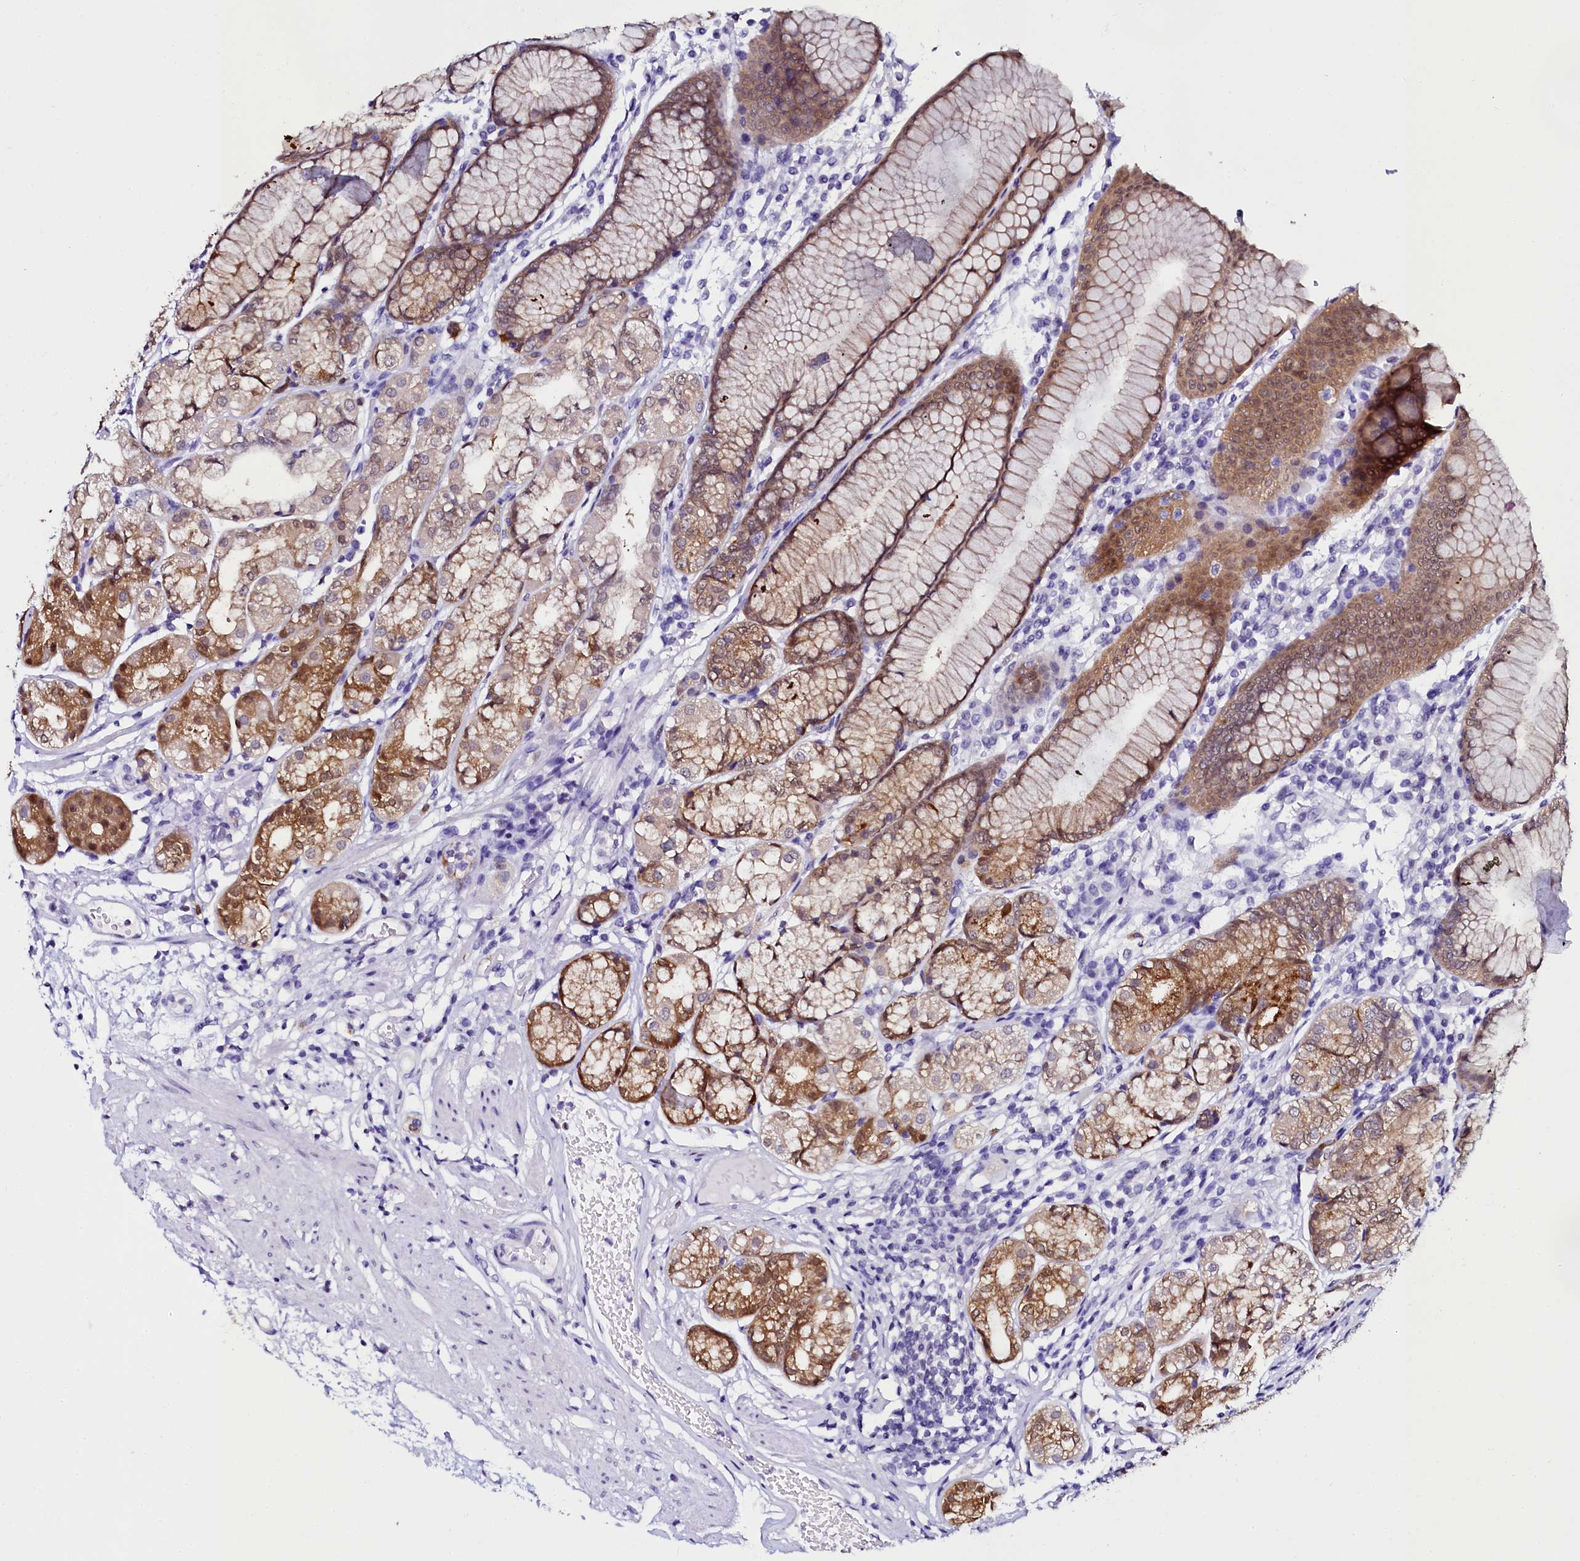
{"staining": {"intensity": "moderate", "quantity": "25%-75%", "location": "cytoplasmic/membranous,nuclear"}, "tissue": "stomach", "cell_type": "Glandular cells", "image_type": "normal", "snomed": [{"axis": "morphology", "description": "Normal tissue, NOS"}, {"axis": "topography", "description": "Stomach"}], "caption": "Moderate cytoplasmic/membranous,nuclear positivity is identified in approximately 25%-75% of glandular cells in normal stomach.", "gene": "SORD", "patient": {"sex": "female", "age": 57}}